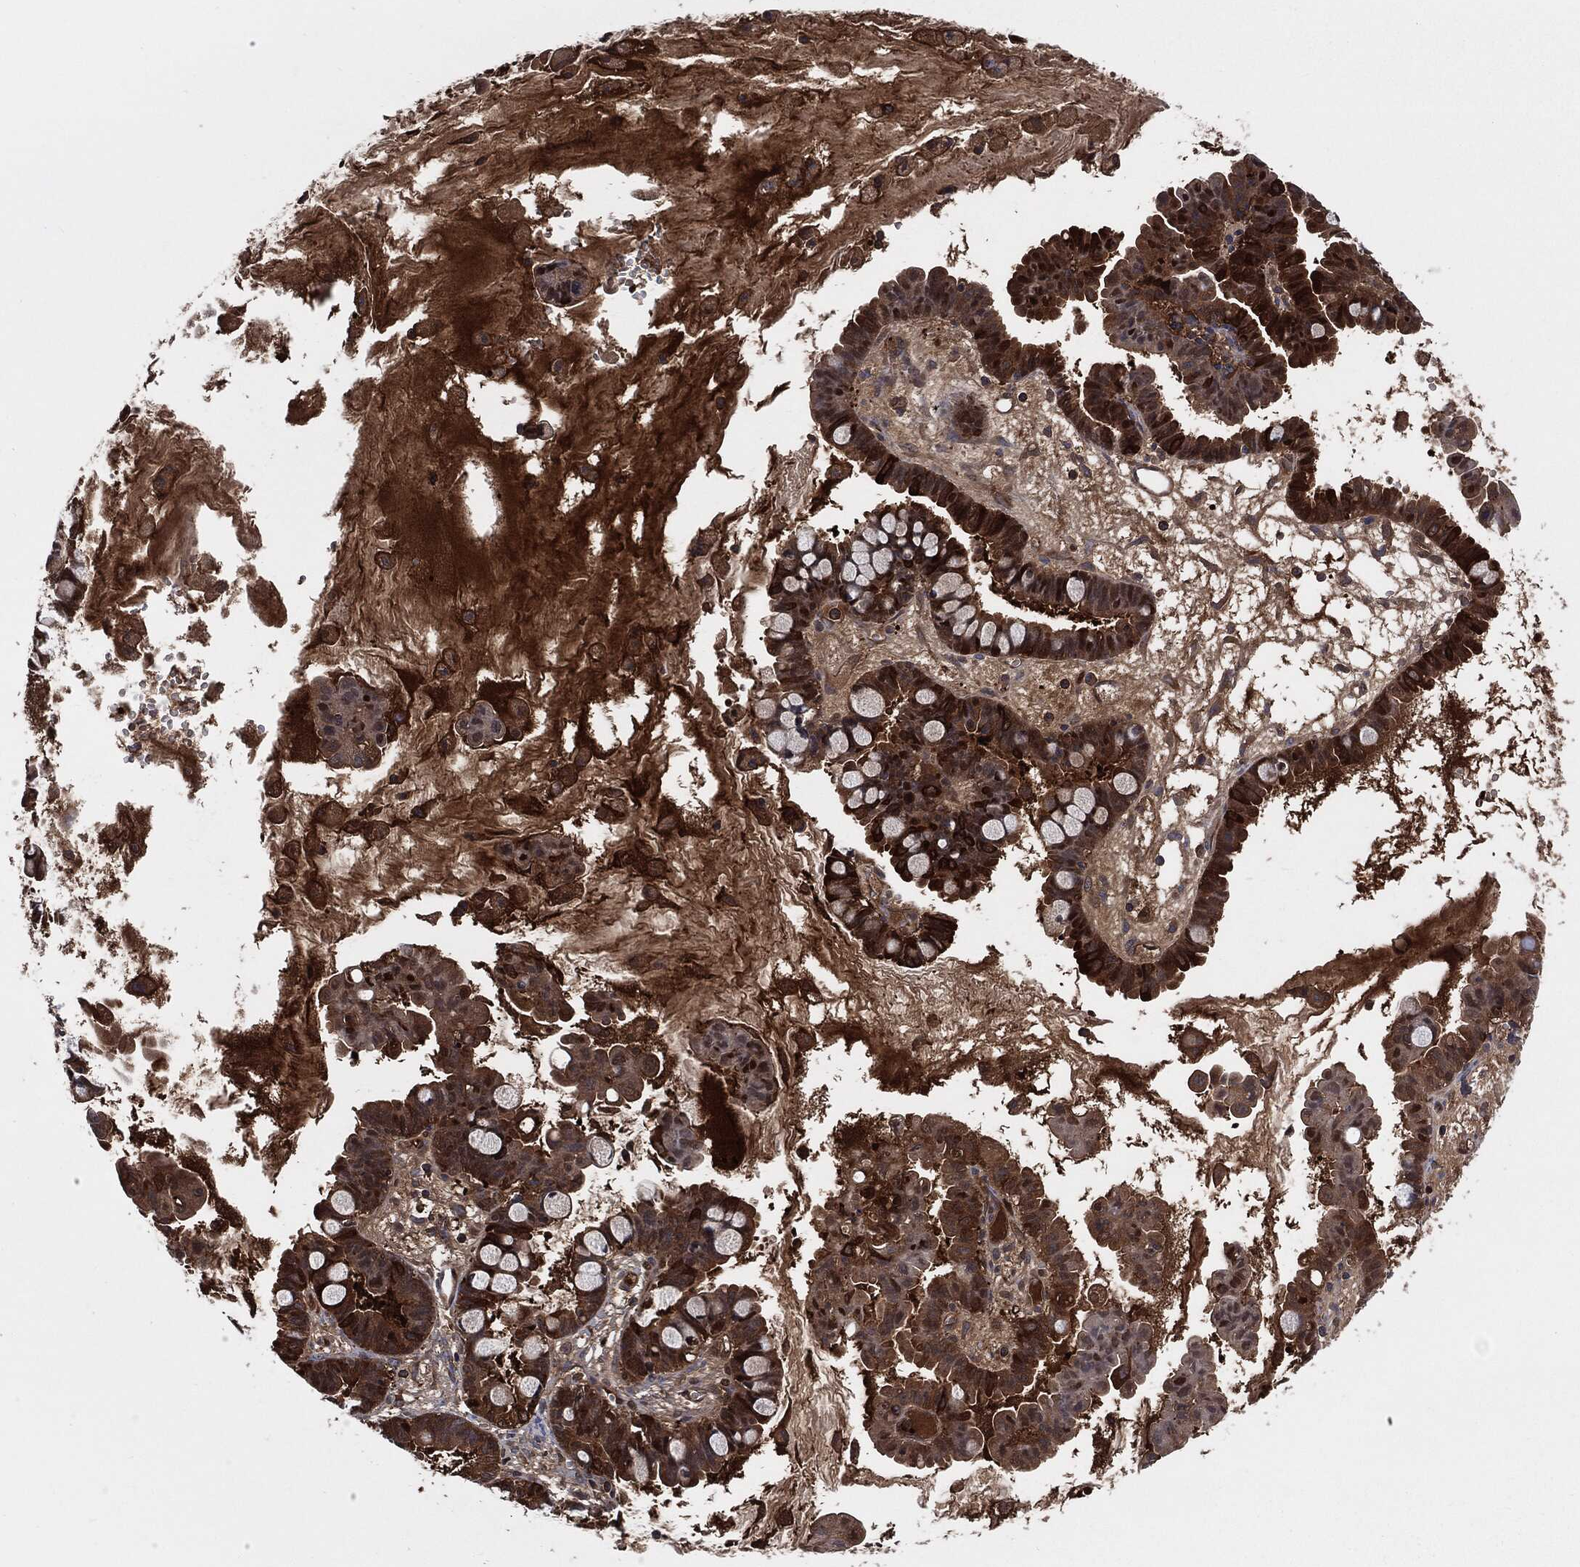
{"staining": {"intensity": "strong", "quantity": ">75%", "location": "cytoplasmic/membranous"}, "tissue": "ovarian cancer", "cell_type": "Tumor cells", "image_type": "cancer", "snomed": [{"axis": "morphology", "description": "Cystadenocarcinoma, mucinous, NOS"}, {"axis": "topography", "description": "Ovary"}], "caption": "Human mucinous cystadenocarcinoma (ovarian) stained with a protein marker displays strong staining in tumor cells.", "gene": "XPNPEP1", "patient": {"sex": "female", "age": 63}}